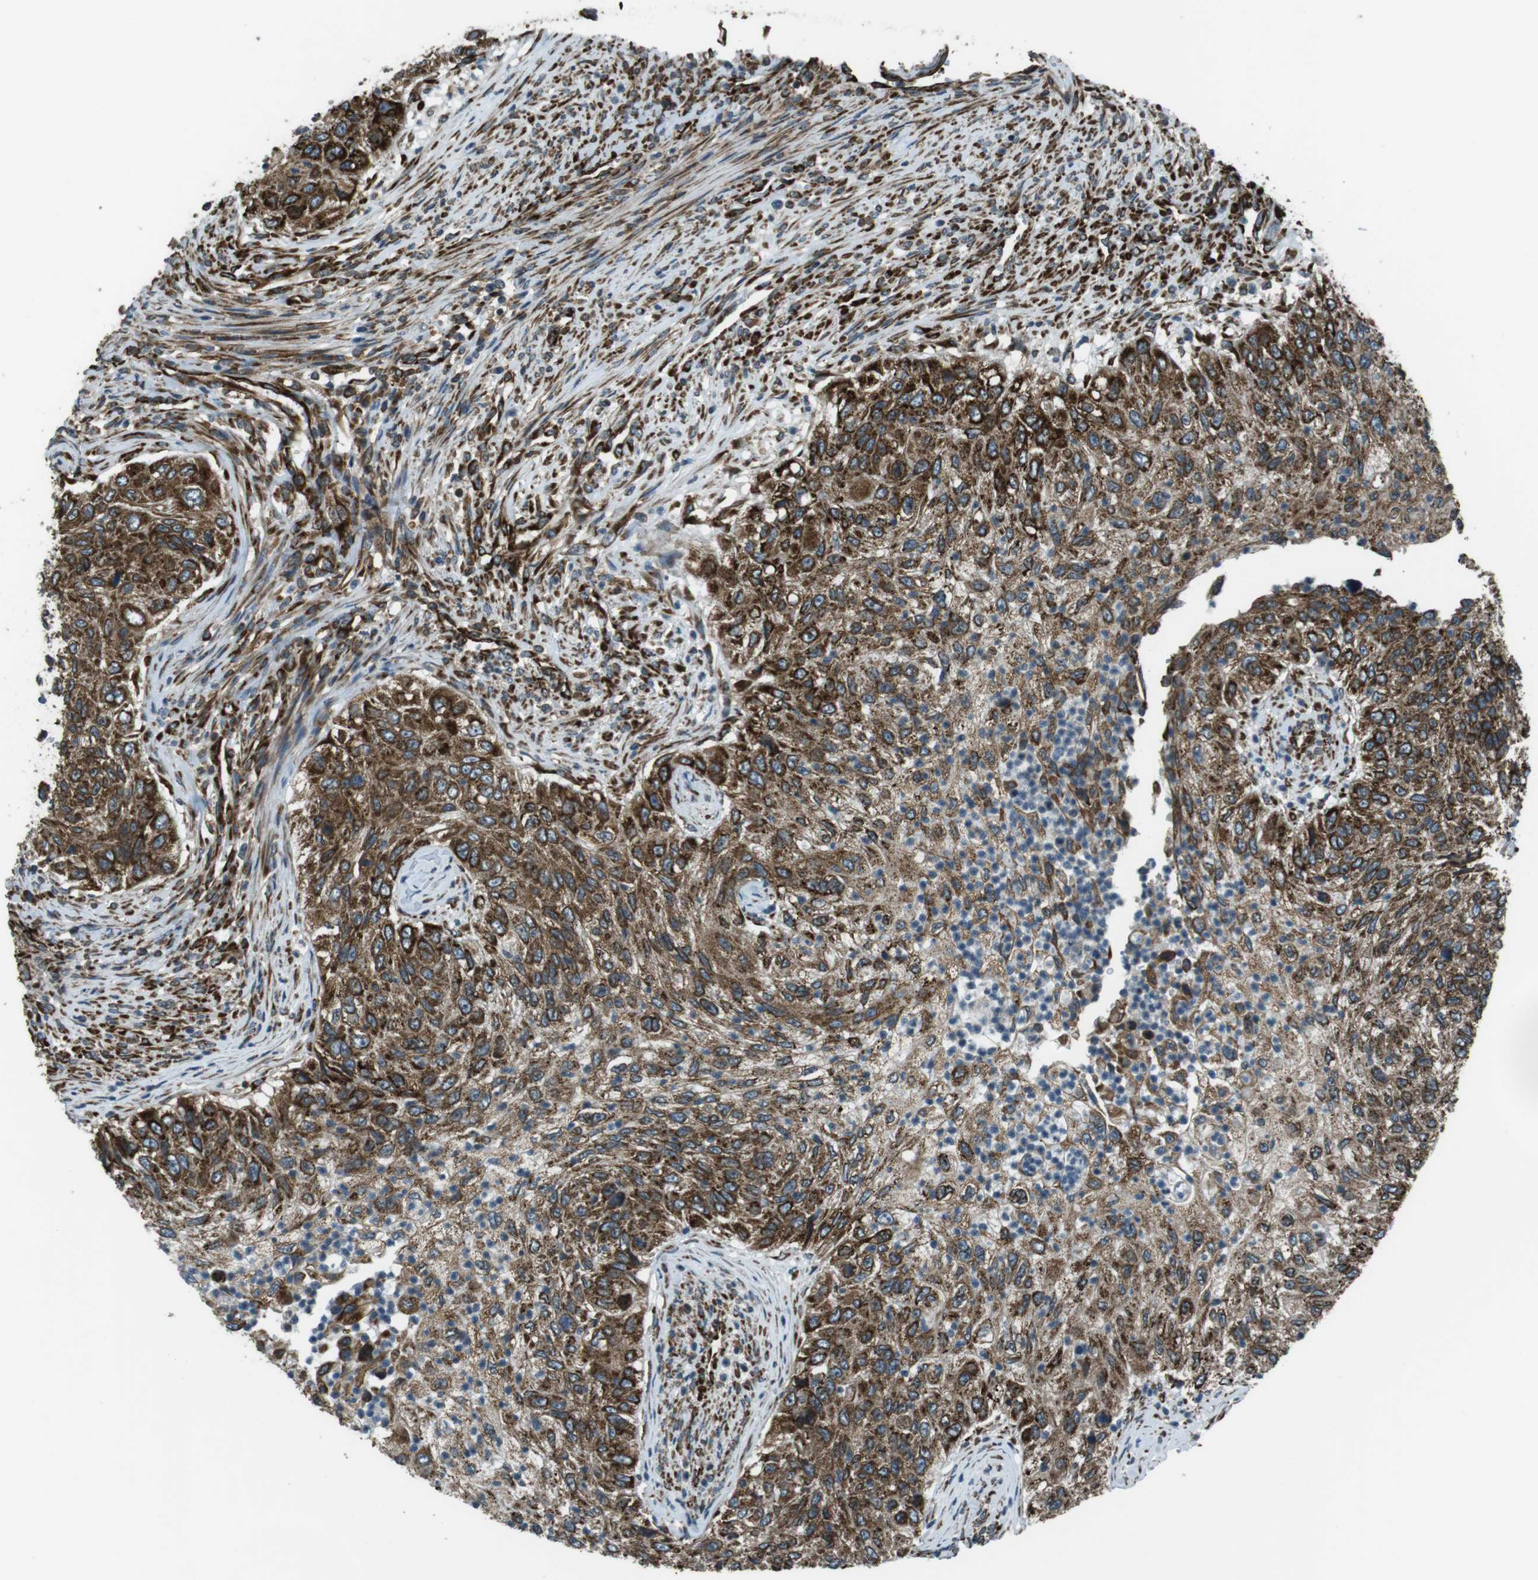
{"staining": {"intensity": "strong", "quantity": ">75%", "location": "cytoplasmic/membranous"}, "tissue": "urothelial cancer", "cell_type": "Tumor cells", "image_type": "cancer", "snomed": [{"axis": "morphology", "description": "Urothelial carcinoma, High grade"}, {"axis": "topography", "description": "Urinary bladder"}], "caption": "Urothelial cancer stained with immunohistochemistry demonstrates strong cytoplasmic/membranous expression in approximately >75% of tumor cells.", "gene": "KTN1", "patient": {"sex": "female", "age": 60}}